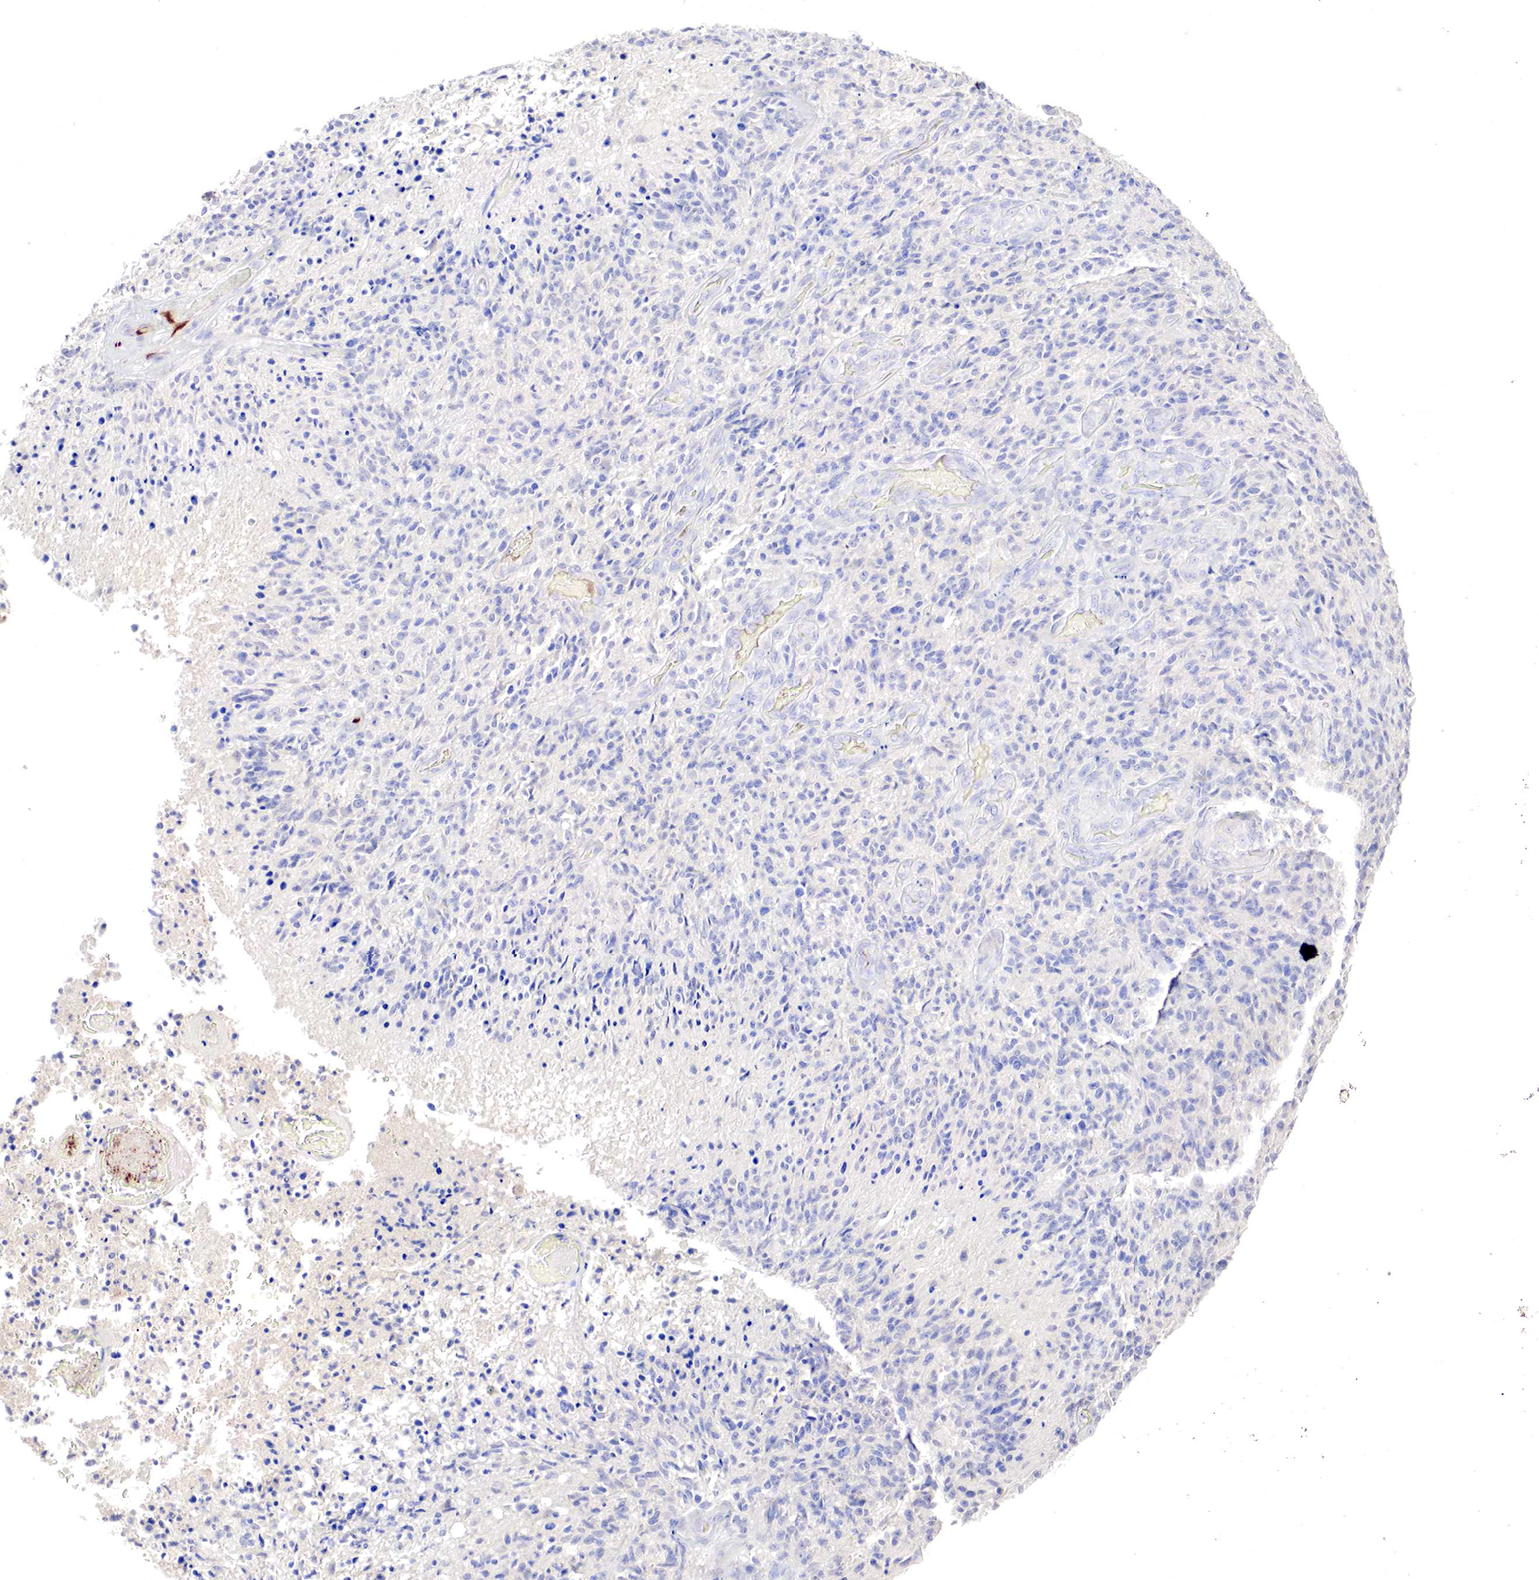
{"staining": {"intensity": "negative", "quantity": "none", "location": "none"}, "tissue": "glioma", "cell_type": "Tumor cells", "image_type": "cancer", "snomed": [{"axis": "morphology", "description": "Glioma, malignant, High grade"}, {"axis": "topography", "description": "Brain"}], "caption": "DAB immunohistochemical staining of high-grade glioma (malignant) displays no significant expression in tumor cells.", "gene": "GATA1", "patient": {"sex": "male", "age": 36}}